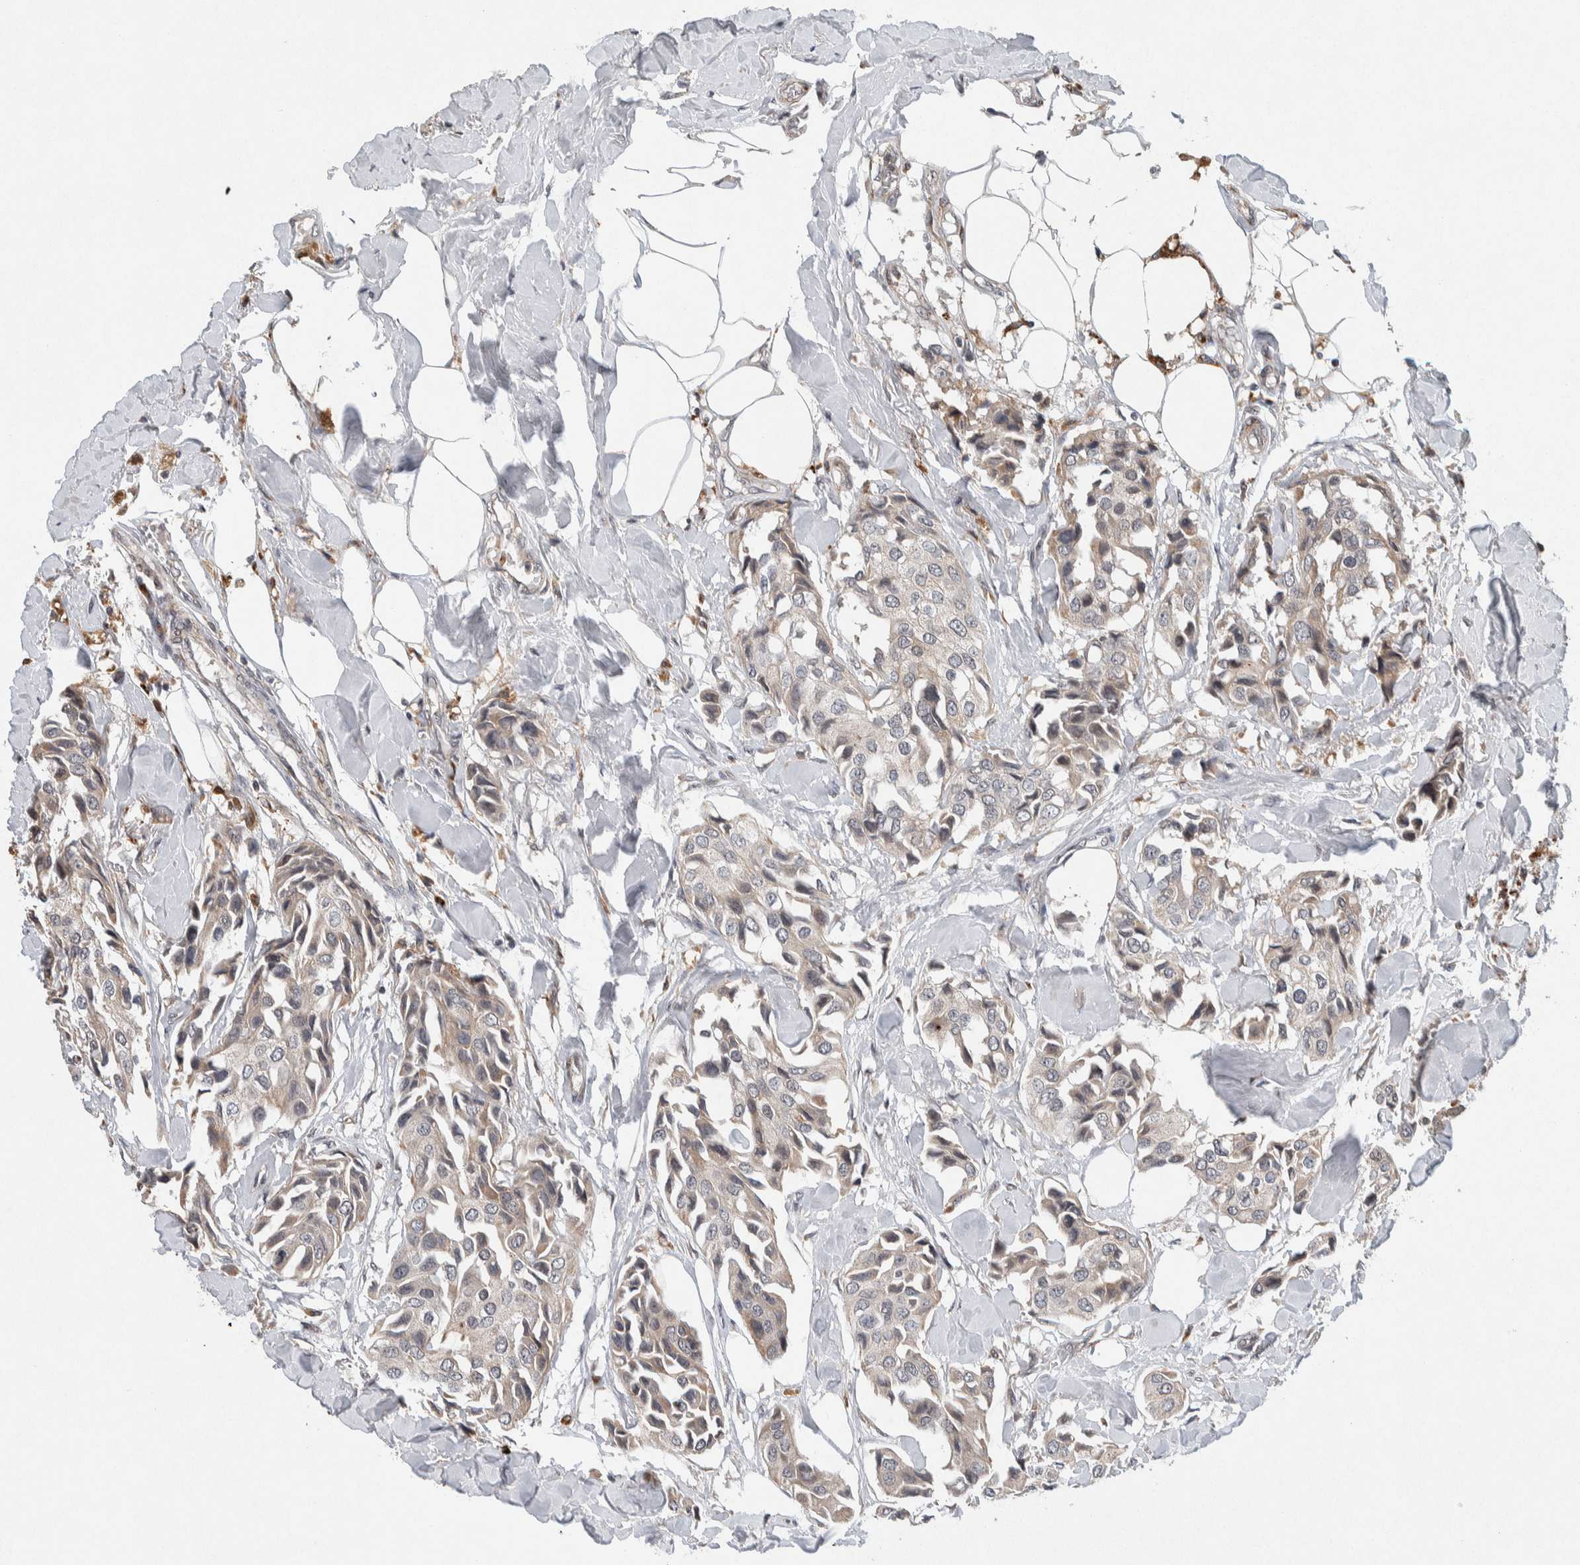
{"staining": {"intensity": "weak", "quantity": "25%-75%", "location": "cytoplasmic/membranous"}, "tissue": "breast cancer", "cell_type": "Tumor cells", "image_type": "cancer", "snomed": [{"axis": "morphology", "description": "Duct carcinoma"}, {"axis": "topography", "description": "Breast"}], "caption": "Protein expression analysis of breast cancer (invasive ductal carcinoma) exhibits weak cytoplasmic/membranous expression in approximately 25%-75% of tumor cells.", "gene": "KCNK1", "patient": {"sex": "female", "age": 80}}